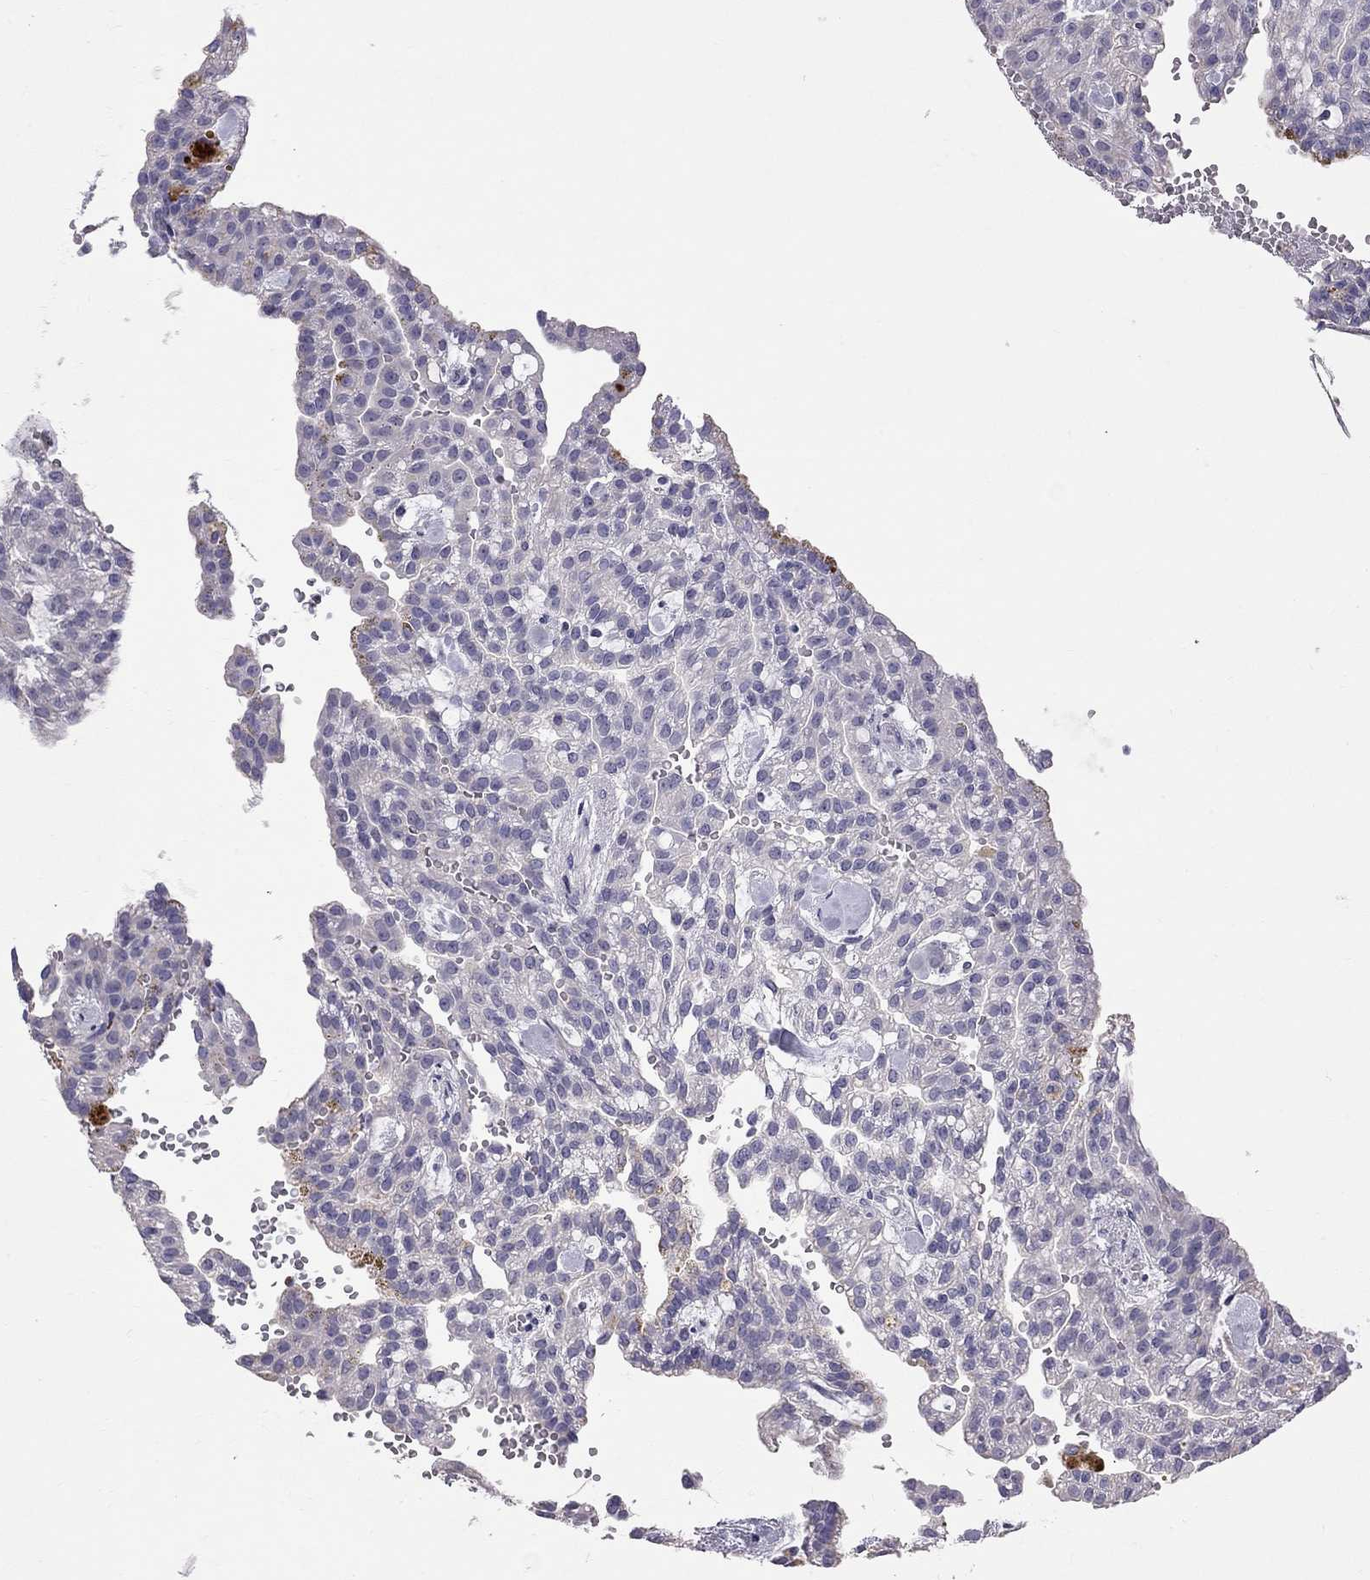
{"staining": {"intensity": "negative", "quantity": "none", "location": "none"}, "tissue": "renal cancer", "cell_type": "Tumor cells", "image_type": "cancer", "snomed": [{"axis": "morphology", "description": "Adenocarcinoma, NOS"}, {"axis": "topography", "description": "Kidney"}], "caption": "Renal cancer was stained to show a protein in brown. There is no significant expression in tumor cells.", "gene": "CFAP91", "patient": {"sex": "male", "age": 63}}